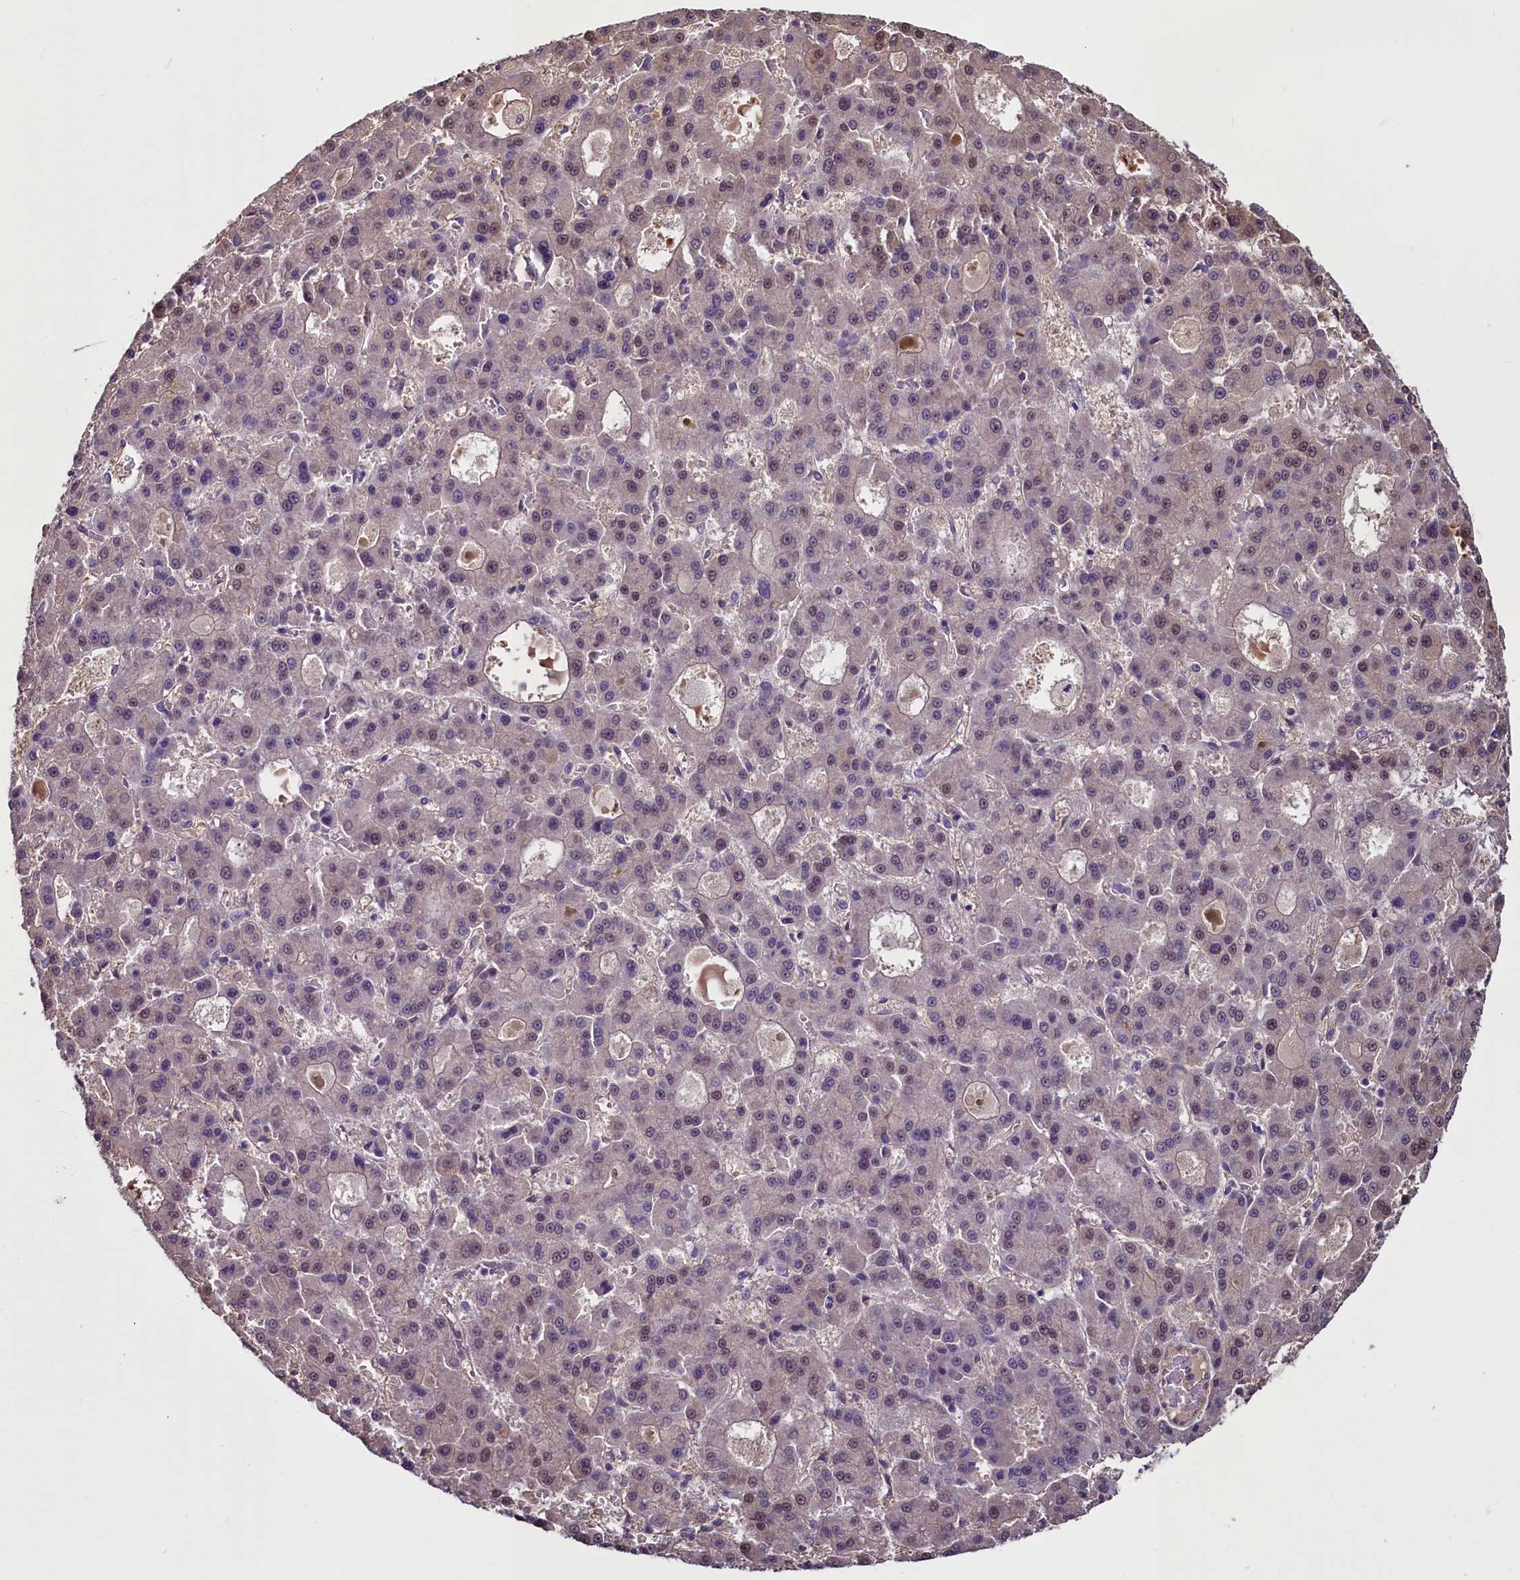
{"staining": {"intensity": "weak", "quantity": "<25%", "location": "nuclear"}, "tissue": "liver cancer", "cell_type": "Tumor cells", "image_type": "cancer", "snomed": [{"axis": "morphology", "description": "Carcinoma, Hepatocellular, NOS"}, {"axis": "topography", "description": "Liver"}], "caption": "Immunohistochemical staining of human liver cancer exhibits no significant expression in tumor cells.", "gene": "PDILT", "patient": {"sex": "male", "age": 70}}